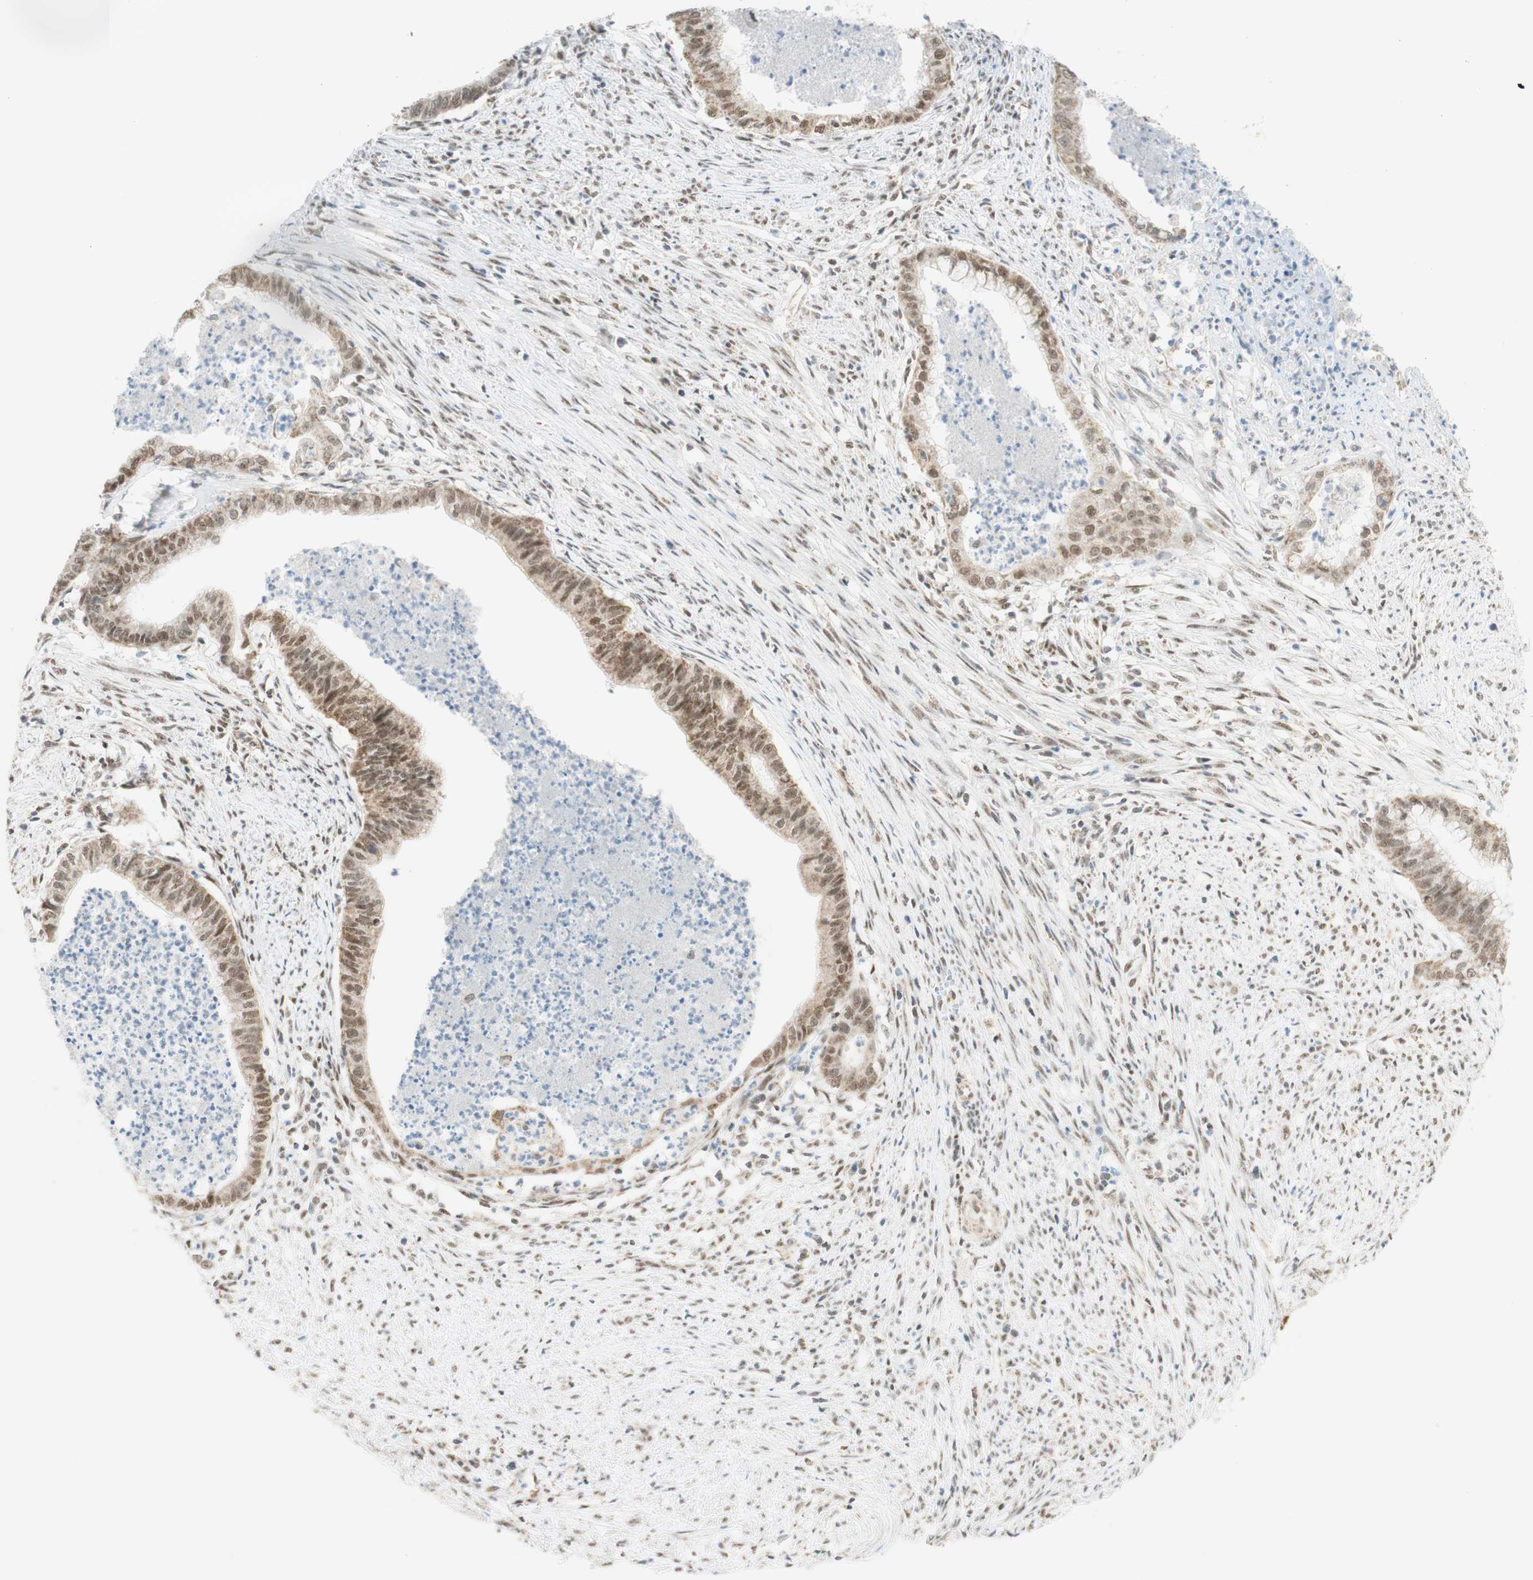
{"staining": {"intensity": "moderate", "quantity": ">75%", "location": "nuclear"}, "tissue": "endometrial cancer", "cell_type": "Tumor cells", "image_type": "cancer", "snomed": [{"axis": "morphology", "description": "Necrosis, NOS"}, {"axis": "morphology", "description": "Adenocarcinoma, NOS"}, {"axis": "topography", "description": "Endometrium"}], "caption": "A photomicrograph showing moderate nuclear positivity in about >75% of tumor cells in endometrial cancer (adenocarcinoma), as visualized by brown immunohistochemical staining.", "gene": "ZNF782", "patient": {"sex": "female", "age": 79}}